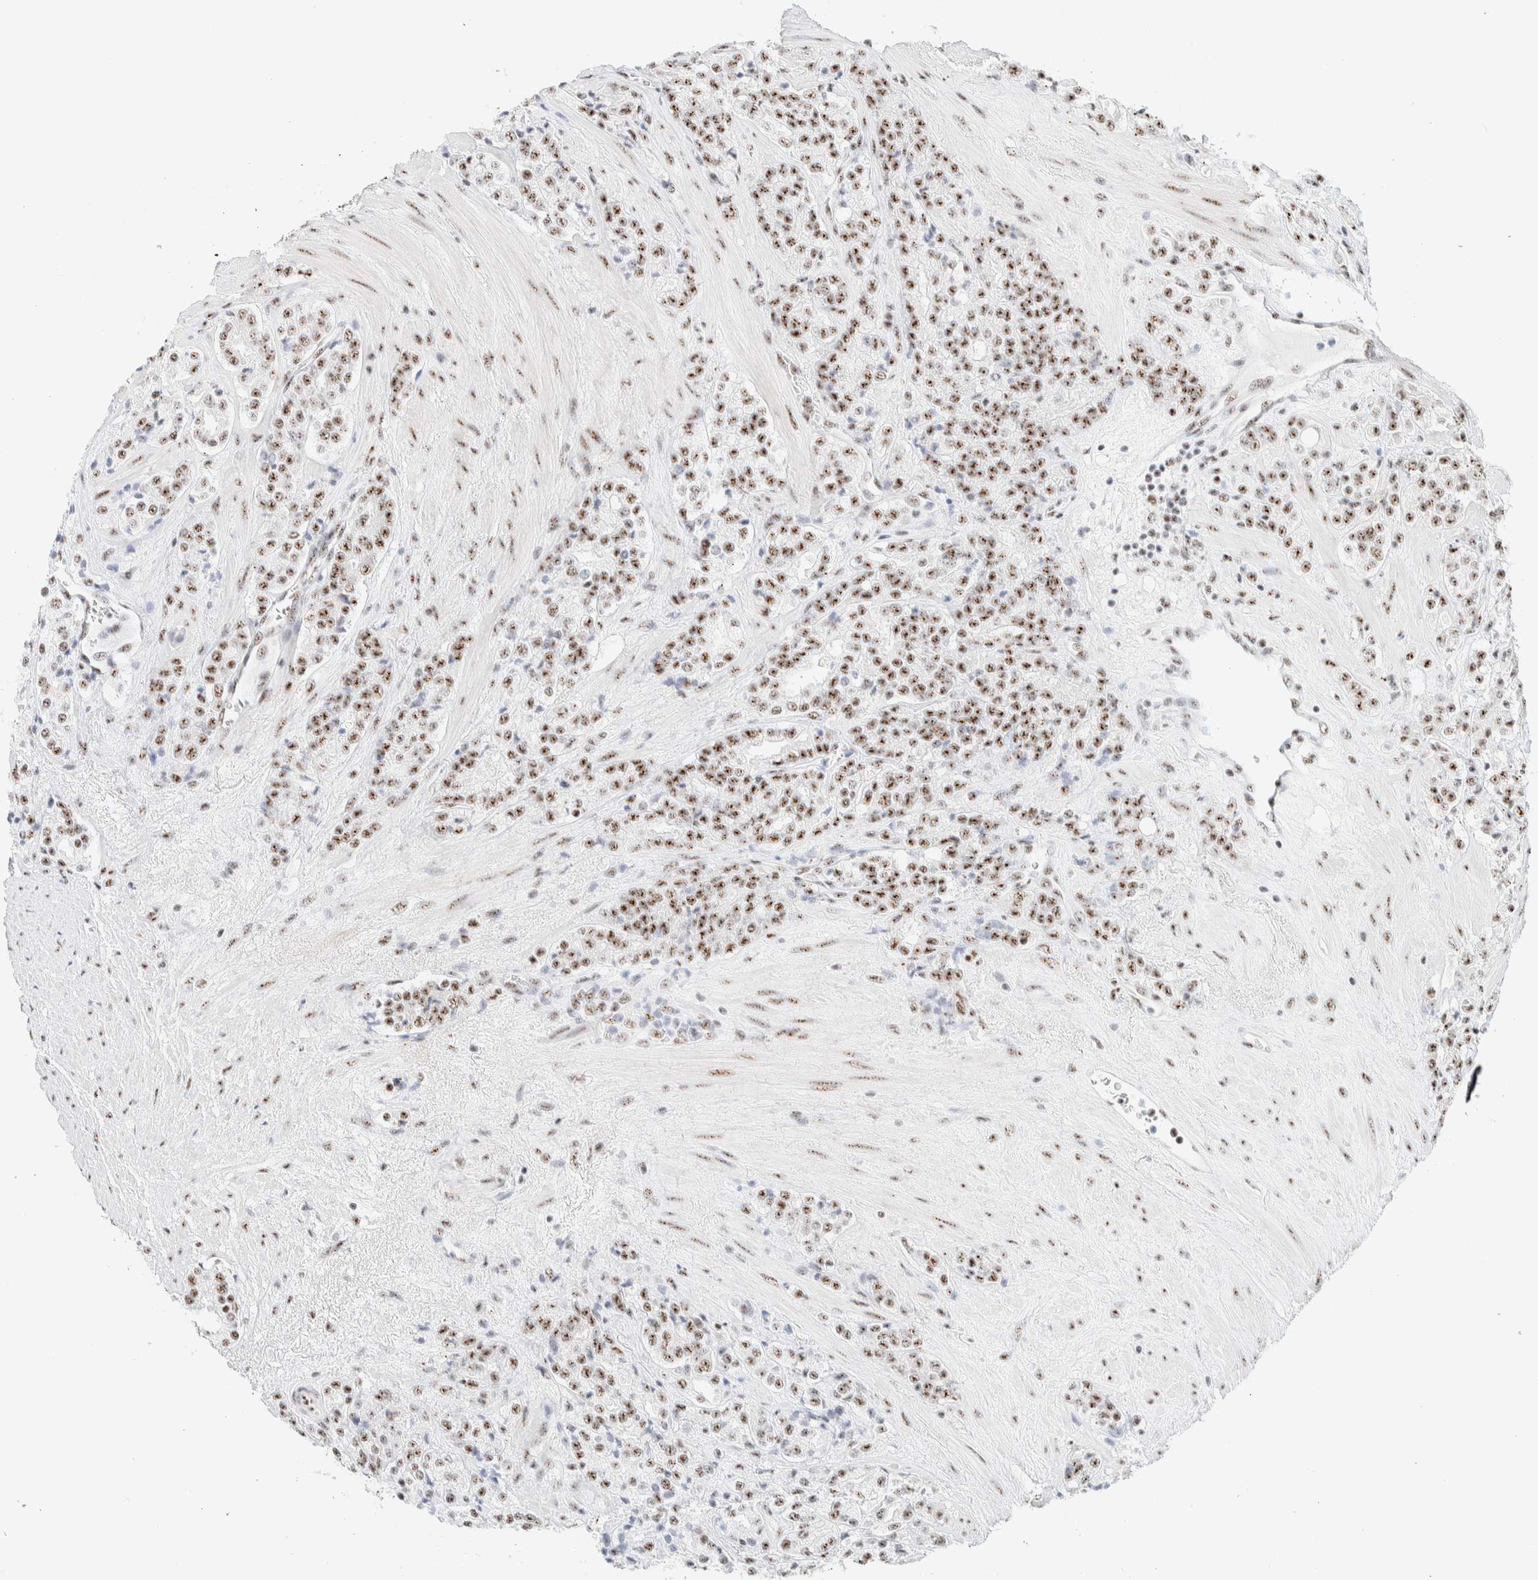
{"staining": {"intensity": "moderate", "quantity": ">75%", "location": "nuclear"}, "tissue": "prostate cancer", "cell_type": "Tumor cells", "image_type": "cancer", "snomed": [{"axis": "morphology", "description": "Adenocarcinoma, High grade"}, {"axis": "topography", "description": "Prostate"}], "caption": "This histopathology image demonstrates IHC staining of prostate cancer, with medium moderate nuclear staining in approximately >75% of tumor cells.", "gene": "SON", "patient": {"sex": "male", "age": 71}}